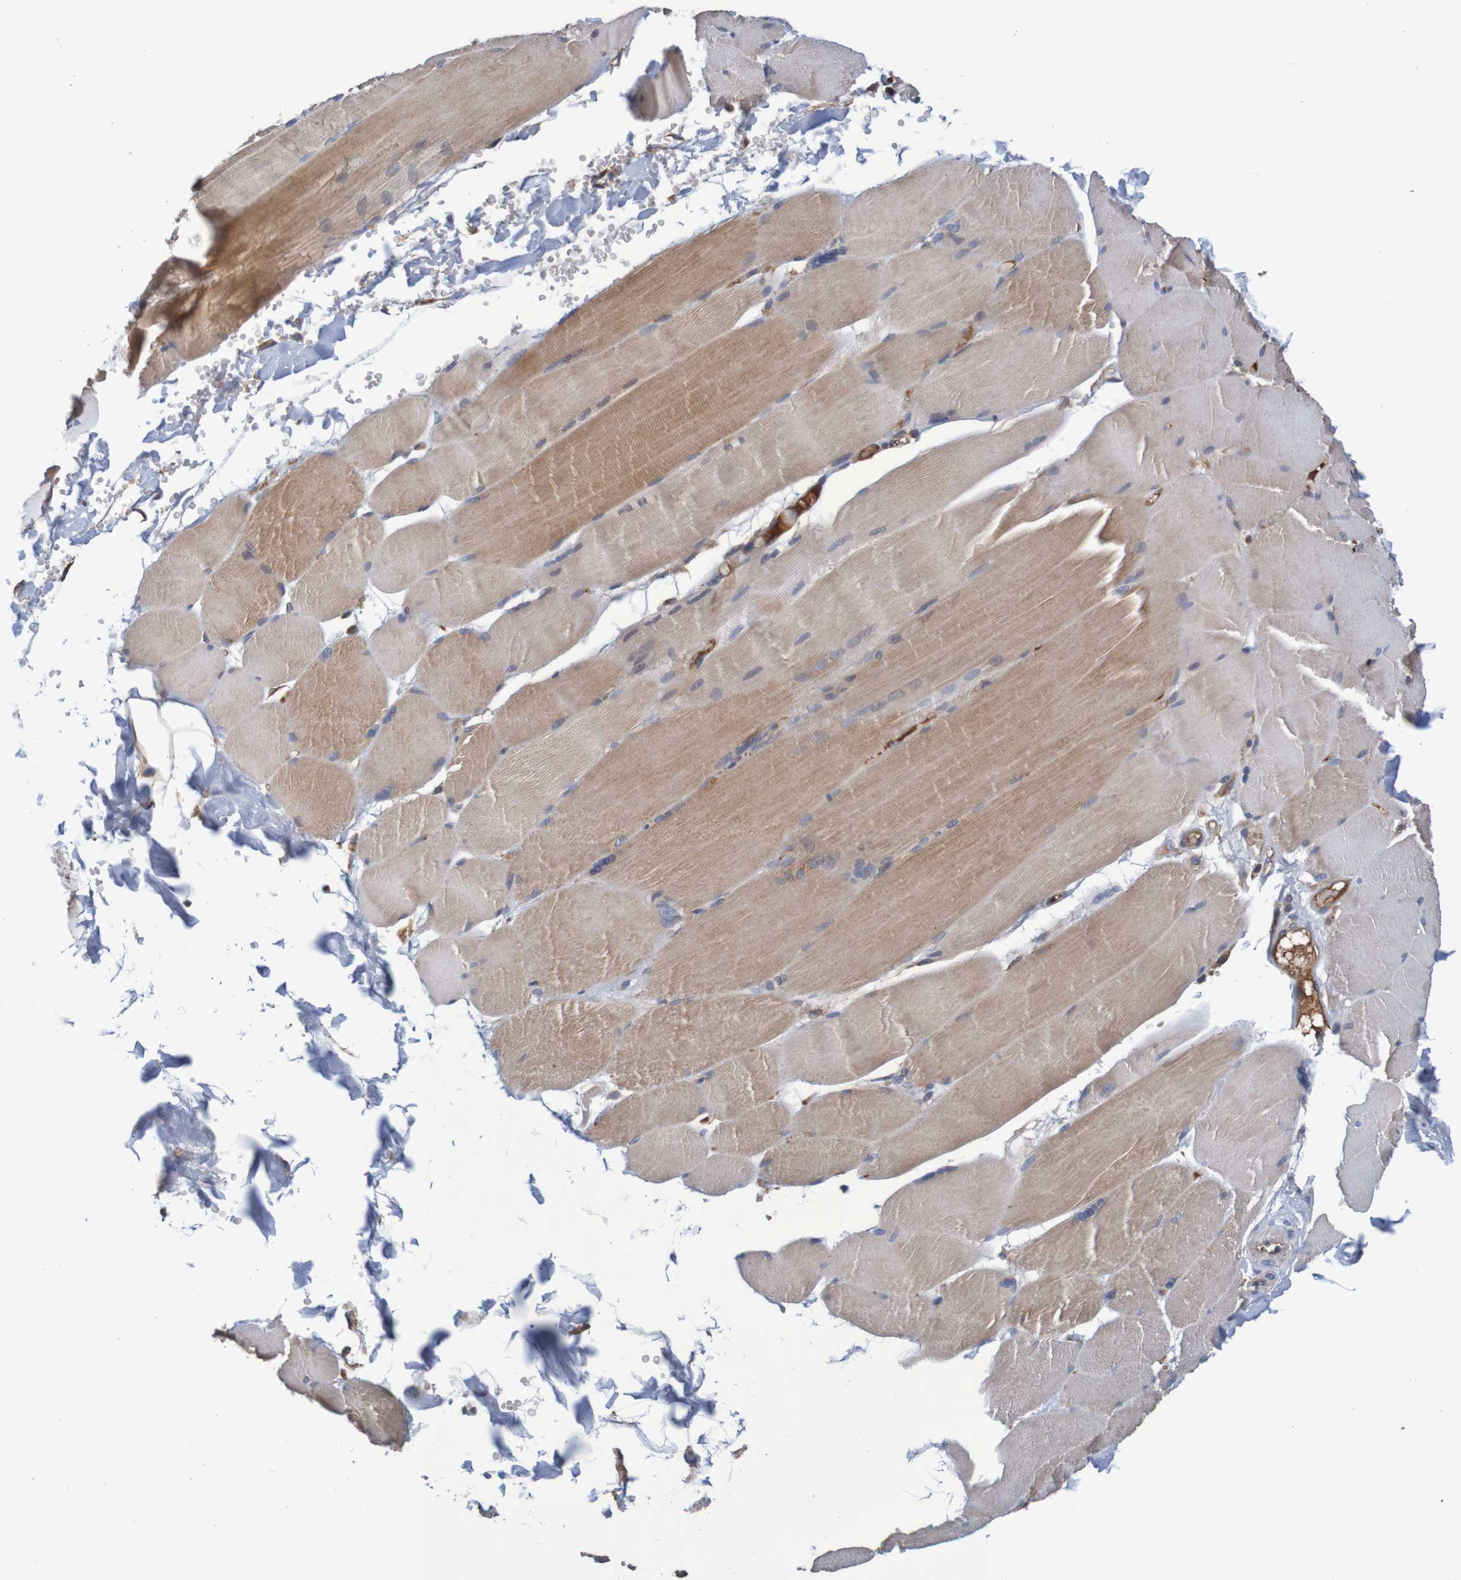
{"staining": {"intensity": "moderate", "quantity": ">75%", "location": "cytoplasmic/membranous"}, "tissue": "skeletal muscle", "cell_type": "Myocytes", "image_type": "normal", "snomed": [{"axis": "morphology", "description": "Normal tissue, NOS"}, {"axis": "topography", "description": "Skin"}, {"axis": "topography", "description": "Skeletal muscle"}], "caption": "IHC (DAB) staining of normal human skeletal muscle reveals moderate cytoplasmic/membranous protein positivity in about >75% of myocytes.", "gene": "CLDN18", "patient": {"sex": "male", "age": 83}}